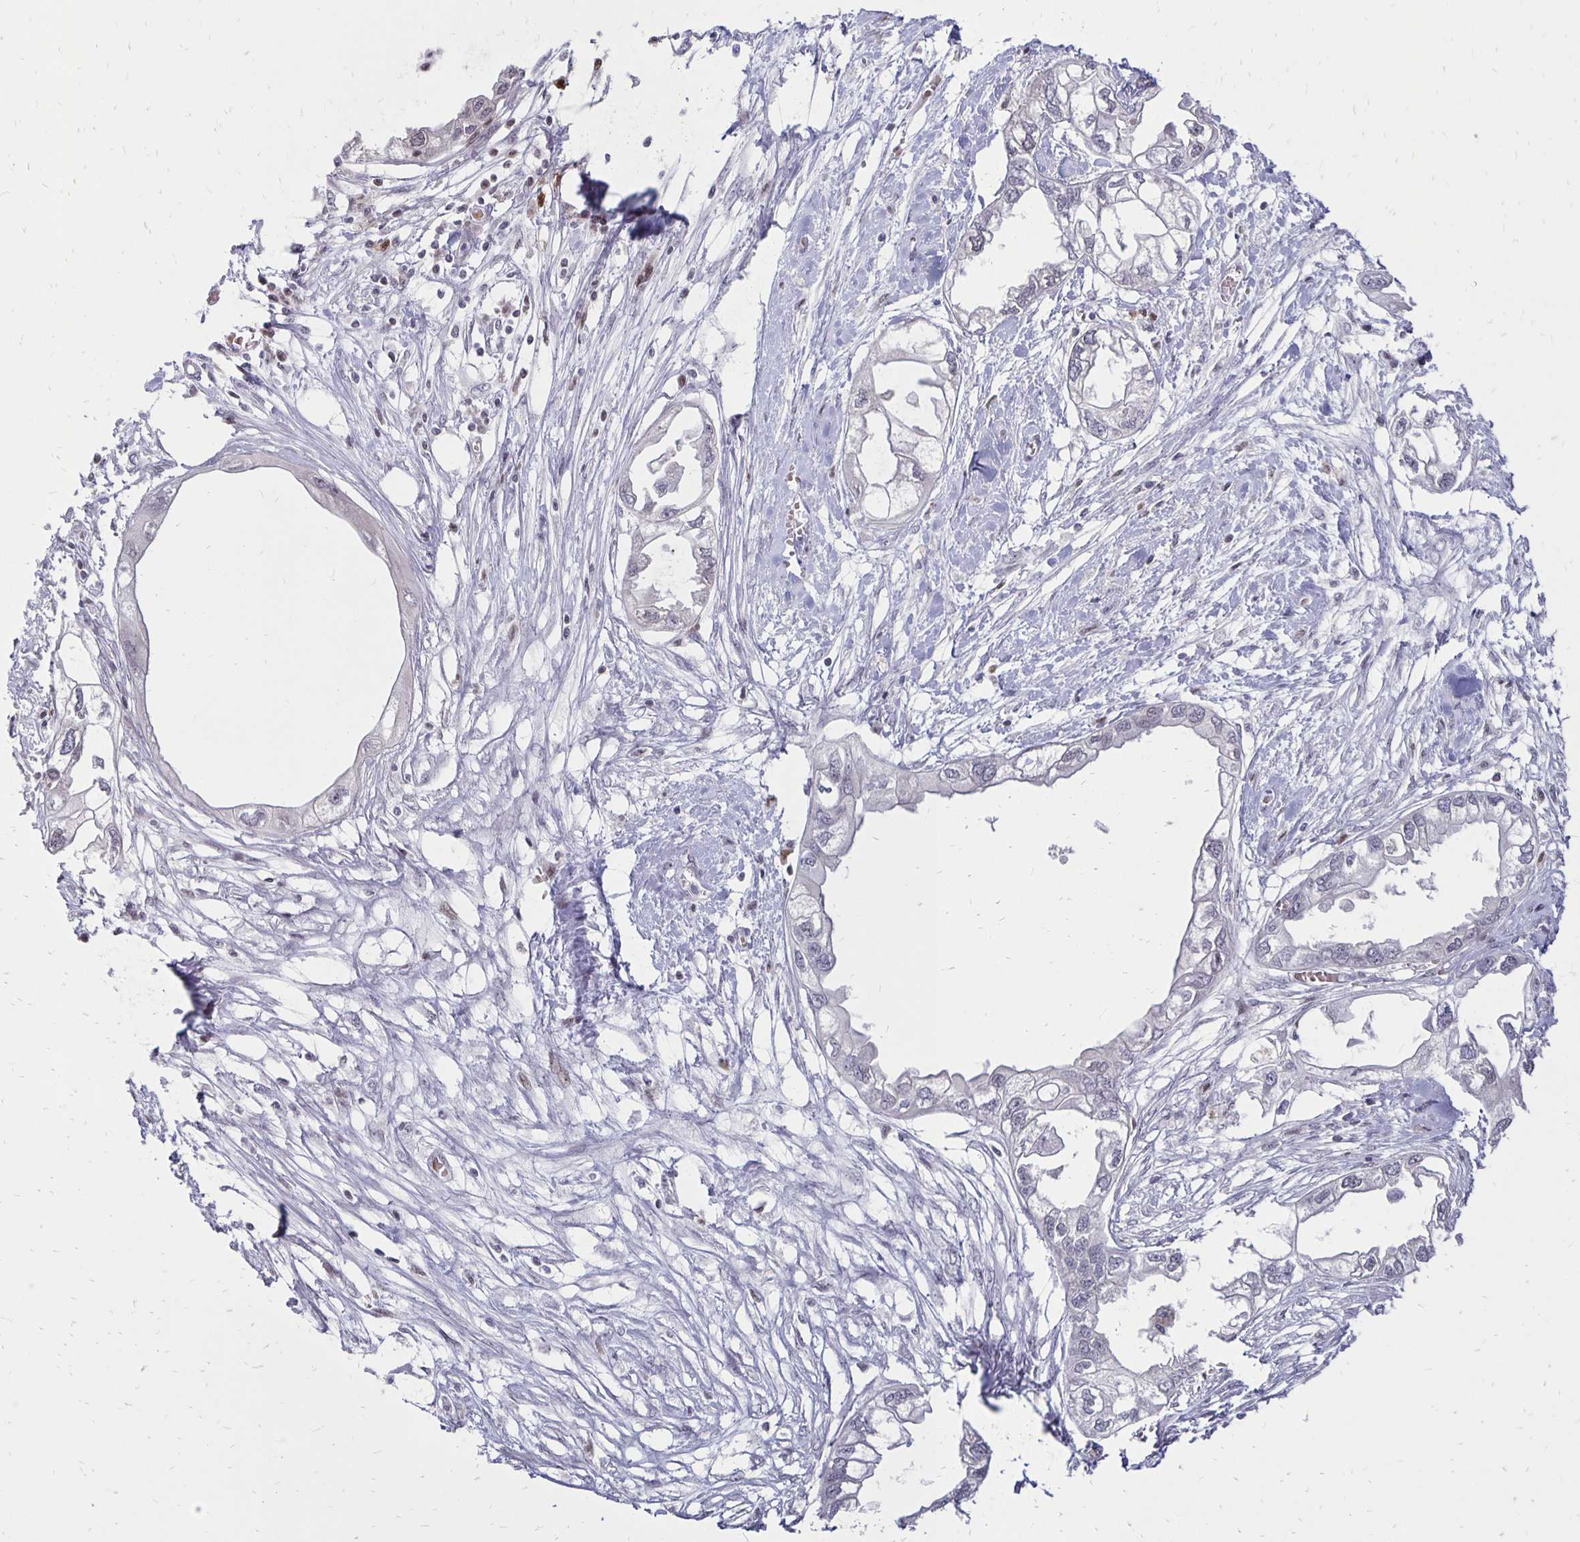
{"staining": {"intensity": "negative", "quantity": "none", "location": "none"}, "tissue": "endometrial cancer", "cell_type": "Tumor cells", "image_type": "cancer", "snomed": [{"axis": "morphology", "description": "Adenocarcinoma, NOS"}, {"axis": "morphology", "description": "Adenocarcinoma, metastatic, NOS"}, {"axis": "topography", "description": "Adipose tissue"}, {"axis": "topography", "description": "Endometrium"}], "caption": "High magnification brightfield microscopy of endometrial cancer (metastatic adenocarcinoma) stained with DAB (3,3'-diaminobenzidine) (brown) and counterstained with hematoxylin (blue): tumor cells show no significant staining. (DAB immunohistochemistry, high magnification).", "gene": "DCK", "patient": {"sex": "female", "age": 67}}